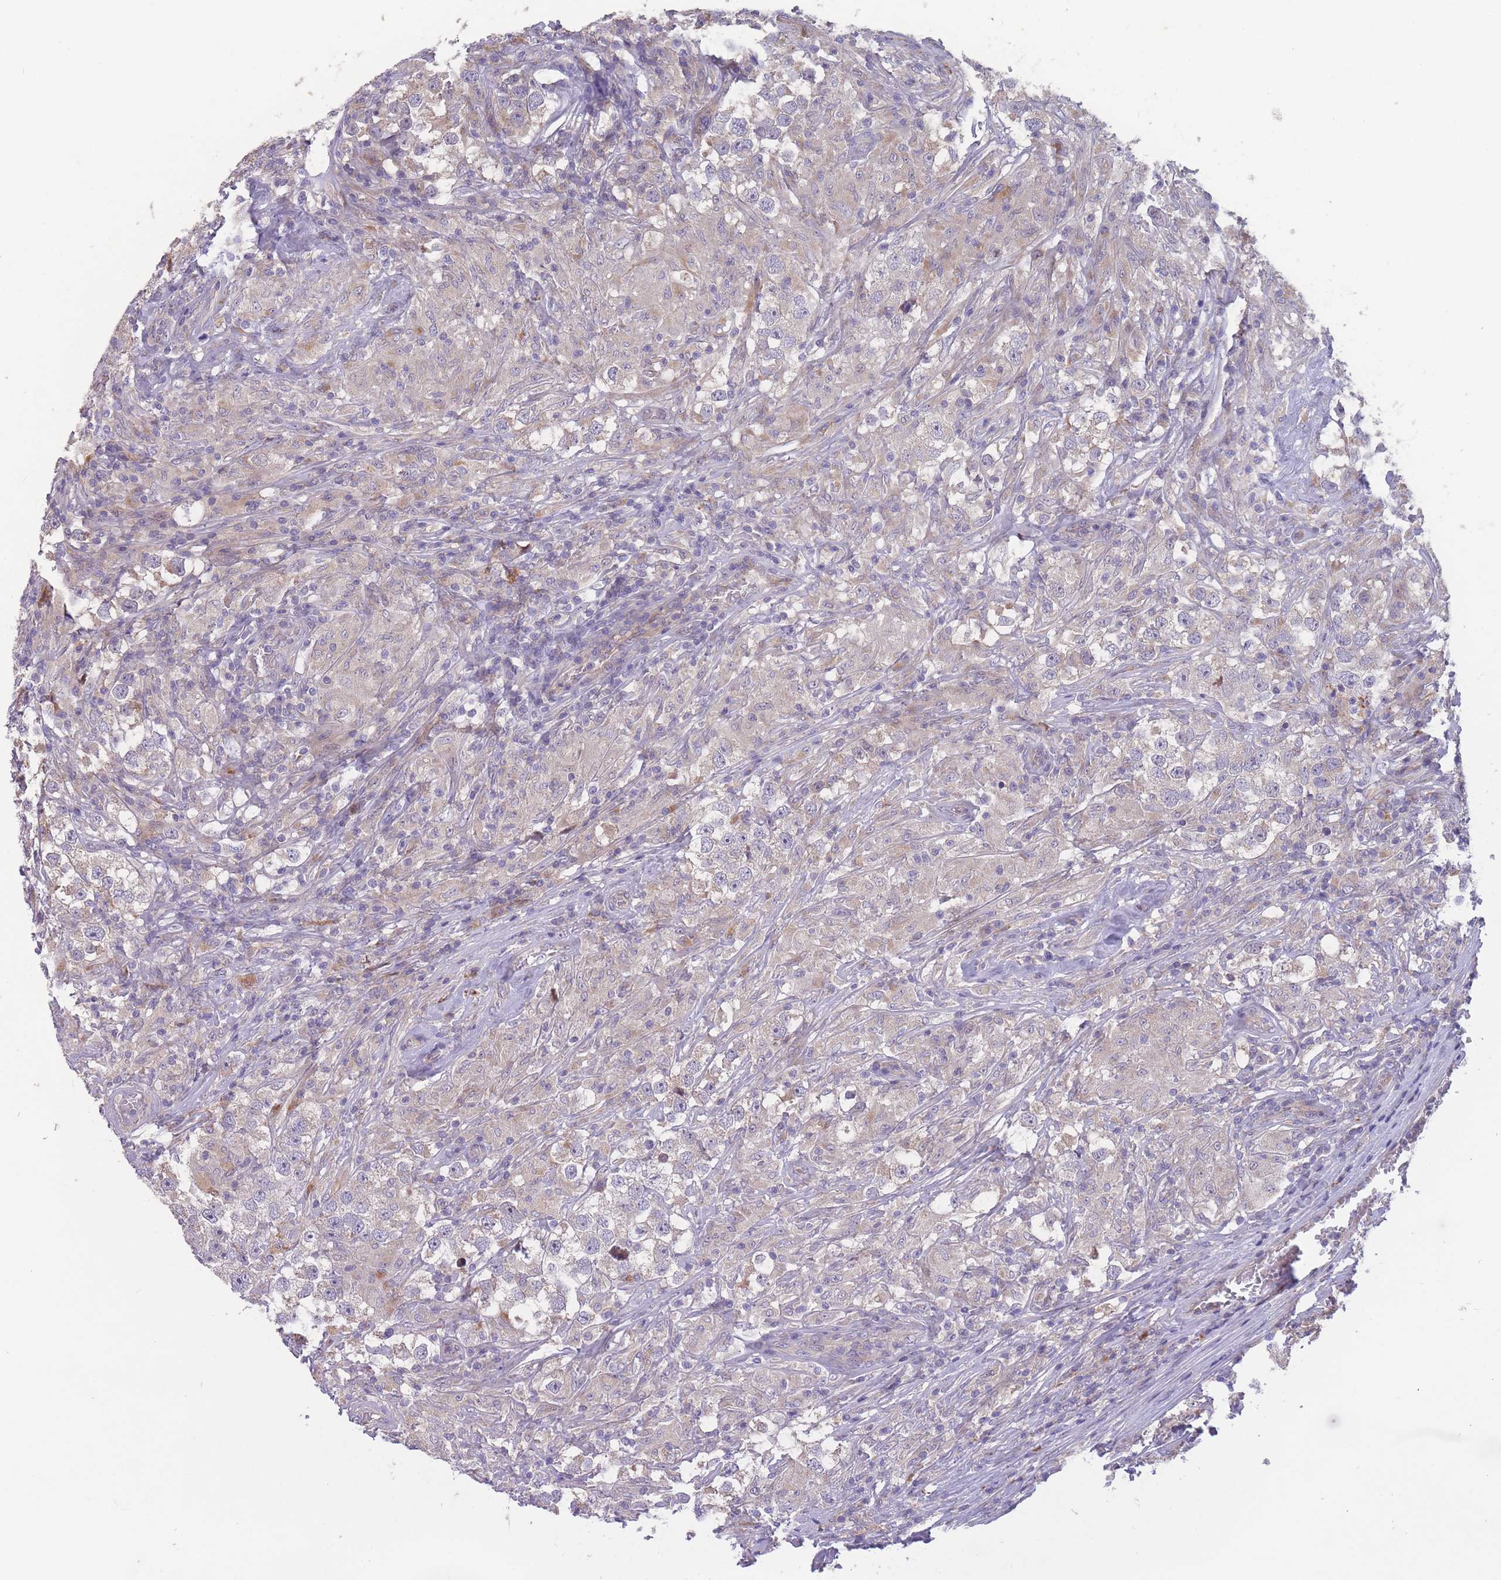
{"staining": {"intensity": "moderate", "quantity": "<25%", "location": "cytoplasmic/membranous"}, "tissue": "testis cancer", "cell_type": "Tumor cells", "image_type": "cancer", "snomed": [{"axis": "morphology", "description": "Seminoma, NOS"}, {"axis": "topography", "description": "Testis"}], "caption": "Approximately <25% of tumor cells in testis cancer (seminoma) exhibit moderate cytoplasmic/membranous protein staining as visualized by brown immunohistochemical staining.", "gene": "ITPKC", "patient": {"sex": "male", "age": 46}}